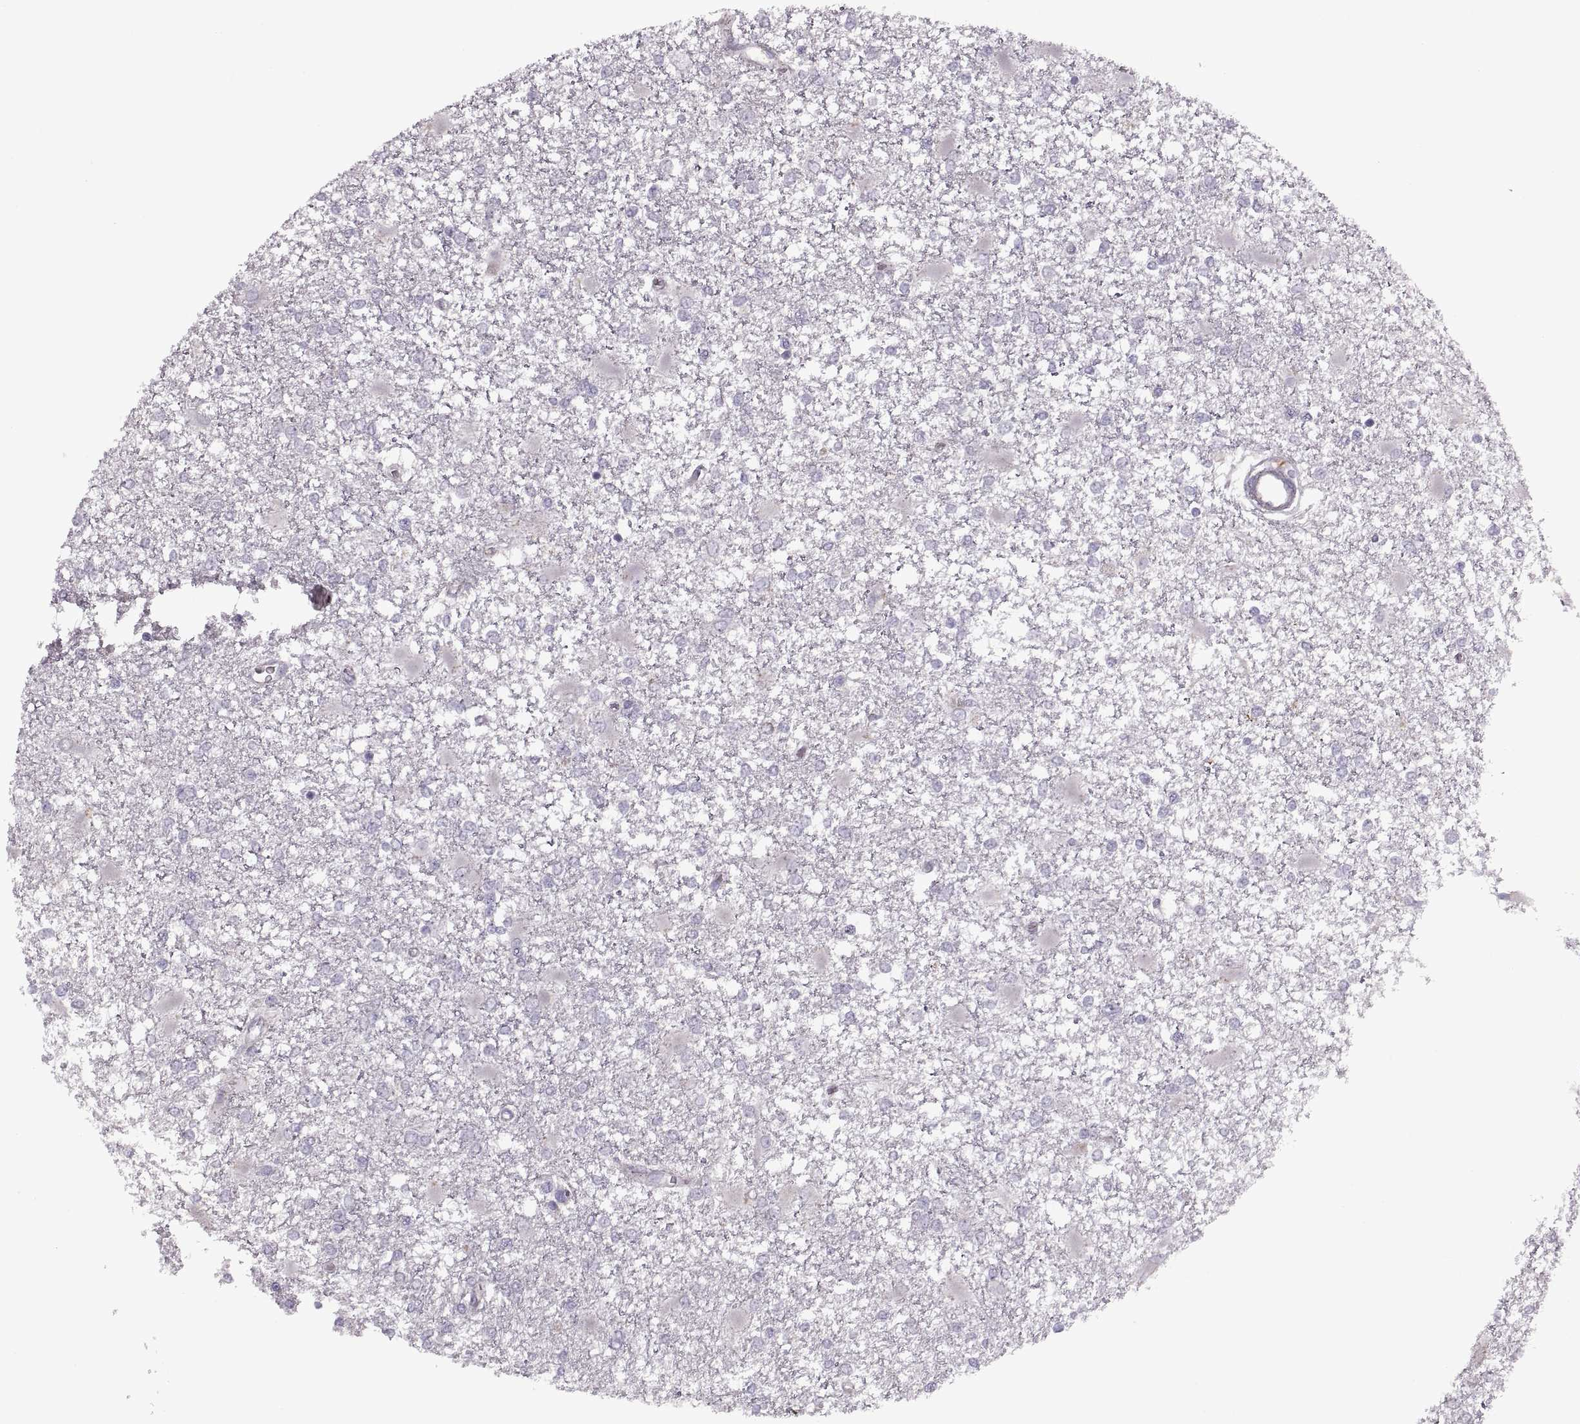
{"staining": {"intensity": "negative", "quantity": "none", "location": "none"}, "tissue": "glioma", "cell_type": "Tumor cells", "image_type": "cancer", "snomed": [{"axis": "morphology", "description": "Glioma, malignant, High grade"}, {"axis": "topography", "description": "Cerebral cortex"}], "caption": "The histopathology image shows no significant positivity in tumor cells of glioma.", "gene": "PIERCE1", "patient": {"sex": "male", "age": 79}}